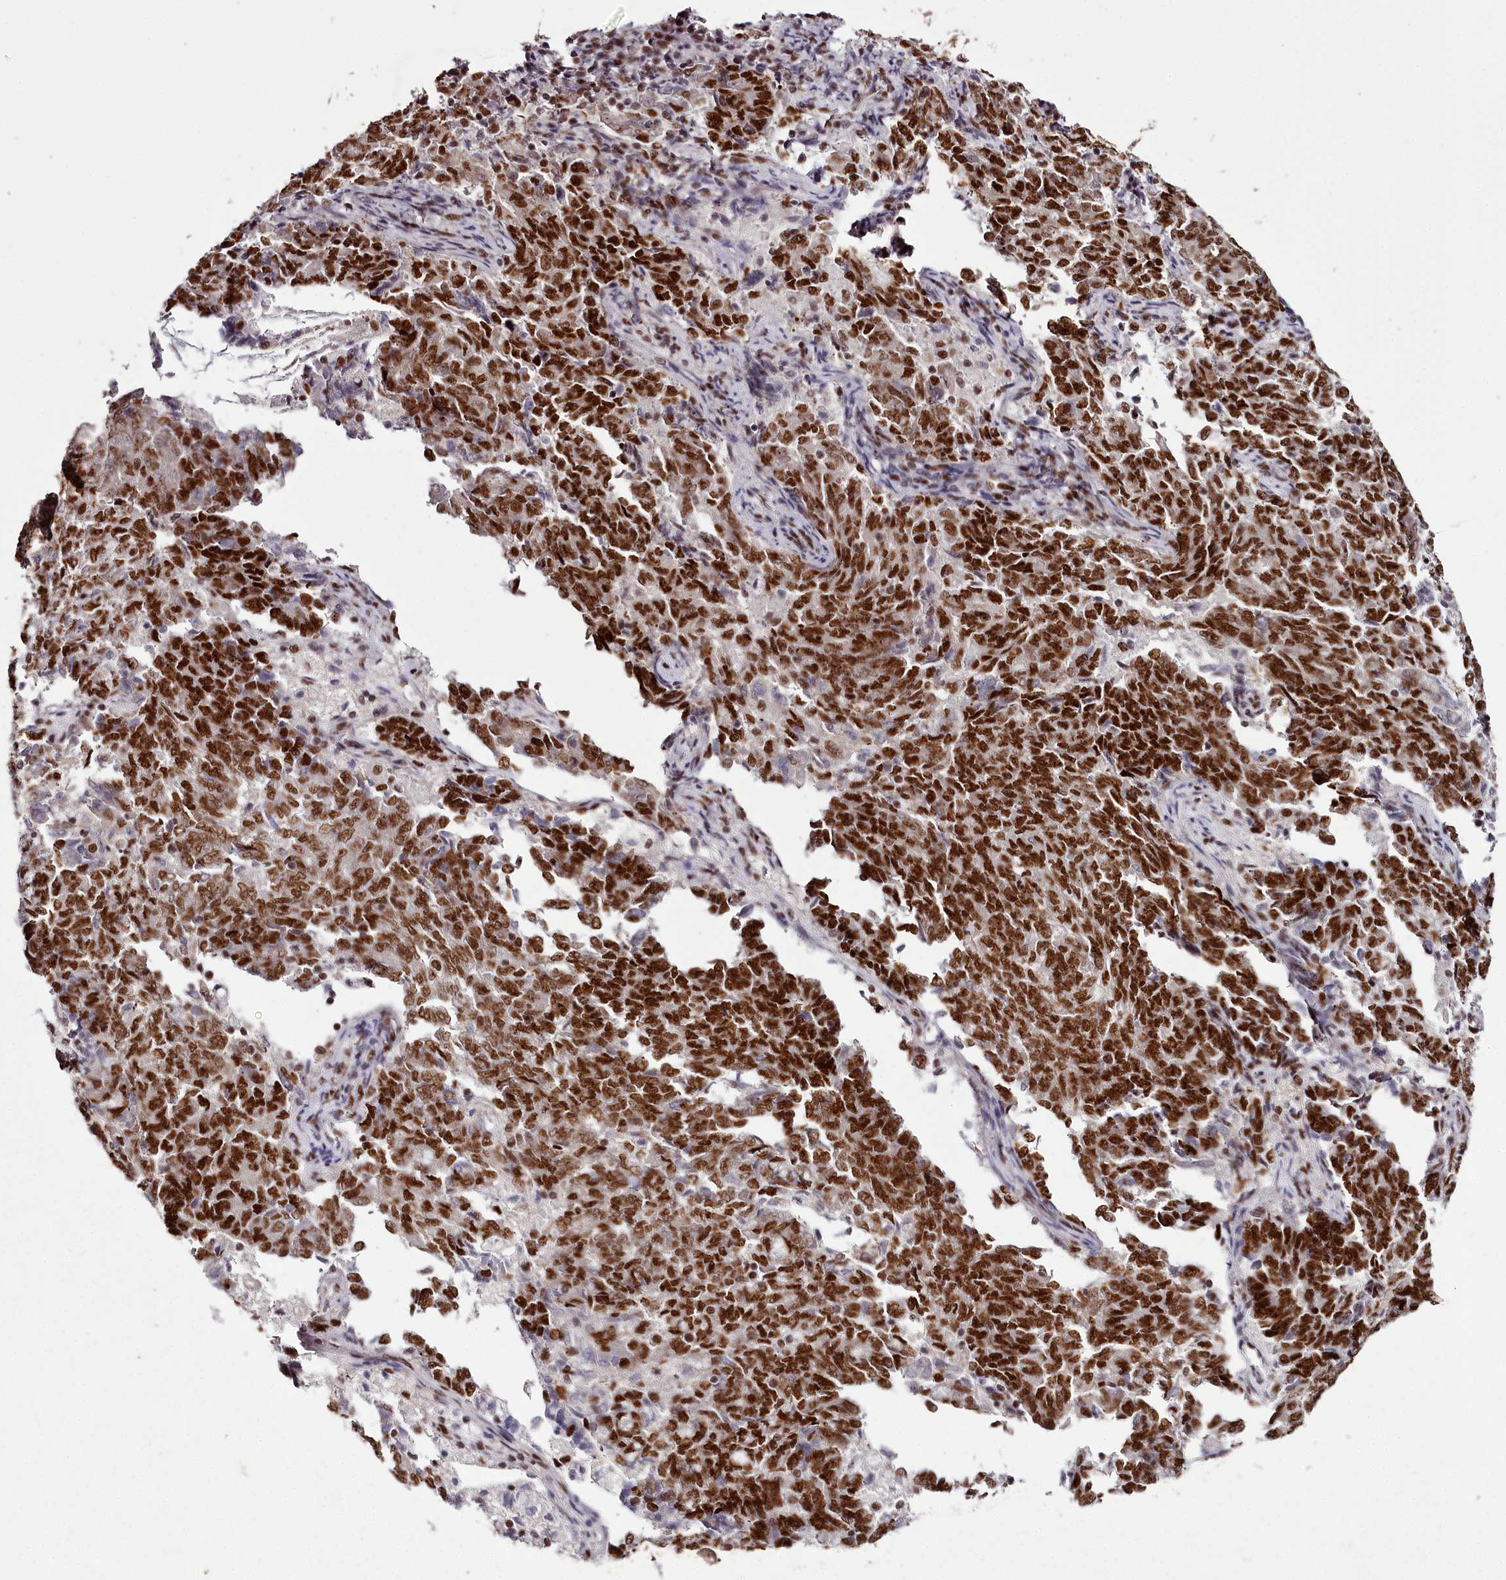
{"staining": {"intensity": "strong", "quantity": ">75%", "location": "nuclear"}, "tissue": "endometrial cancer", "cell_type": "Tumor cells", "image_type": "cancer", "snomed": [{"axis": "morphology", "description": "Adenocarcinoma, NOS"}, {"axis": "topography", "description": "Endometrium"}], "caption": "DAB (3,3'-diaminobenzidine) immunohistochemical staining of human endometrial cancer displays strong nuclear protein staining in approximately >75% of tumor cells.", "gene": "PSPC1", "patient": {"sex": "female", "age": 80}}